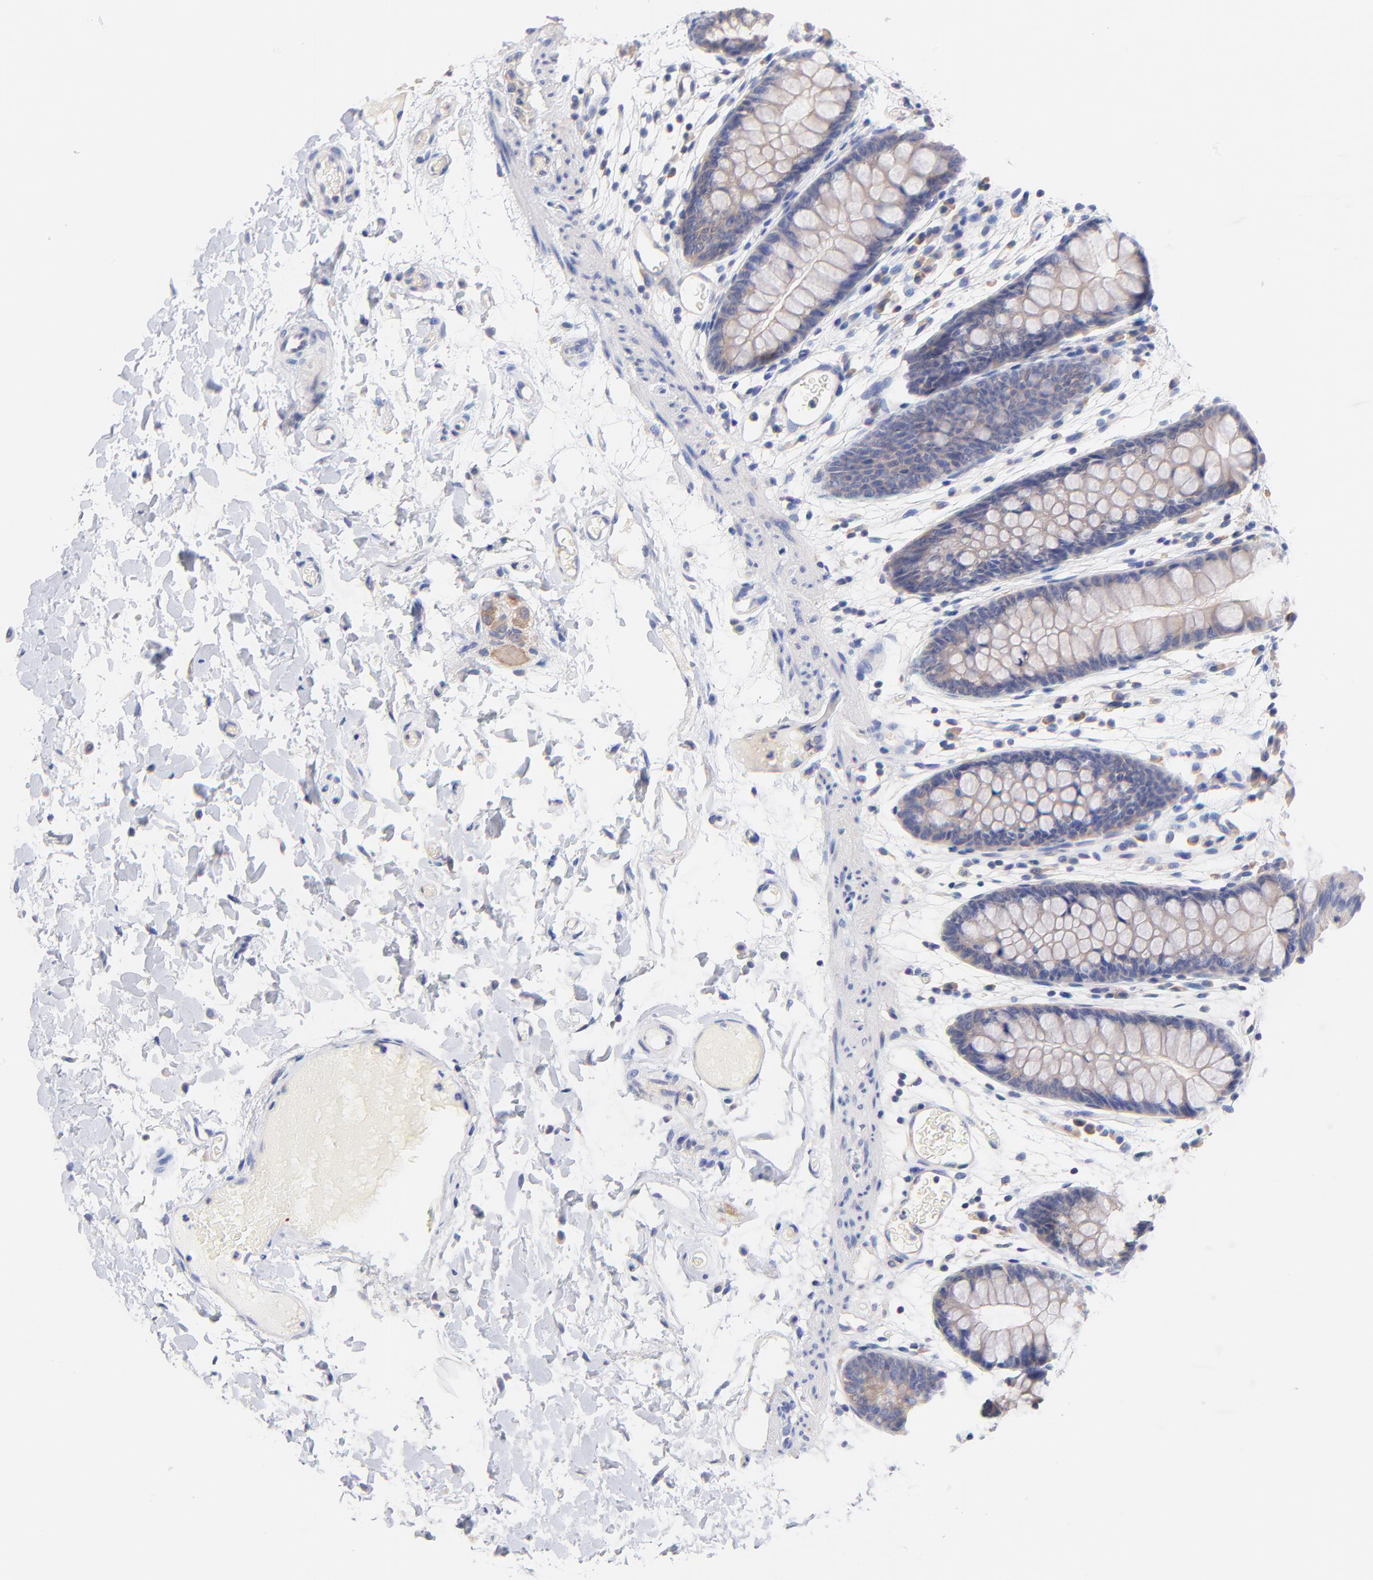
{"staining": {"intensity": "negative", "quantity": "none", "location": "none"}, "tissue": "colon", "cell_type": "Endothelial cells", "image_type": "normal", "snomed": [{"axis": "morphology", "description": "Normal tissue, NOS"}, {"axis": "topography", "description": "Smooth muscle"}, {"axis": "topography", "description": "Colon"}], "caption": "This is a histopathology image of immunohistochemistry (IHC) staining of normal colon, which shows no expression in endothelial cells. Brightfield microscopy of immunohistochemistry stained with DAB (brown) and hematoxylin (blue), captured at high magnification.", "gene": "TNFRSF13C", "patient": {"sex": "male", "age": 67}}